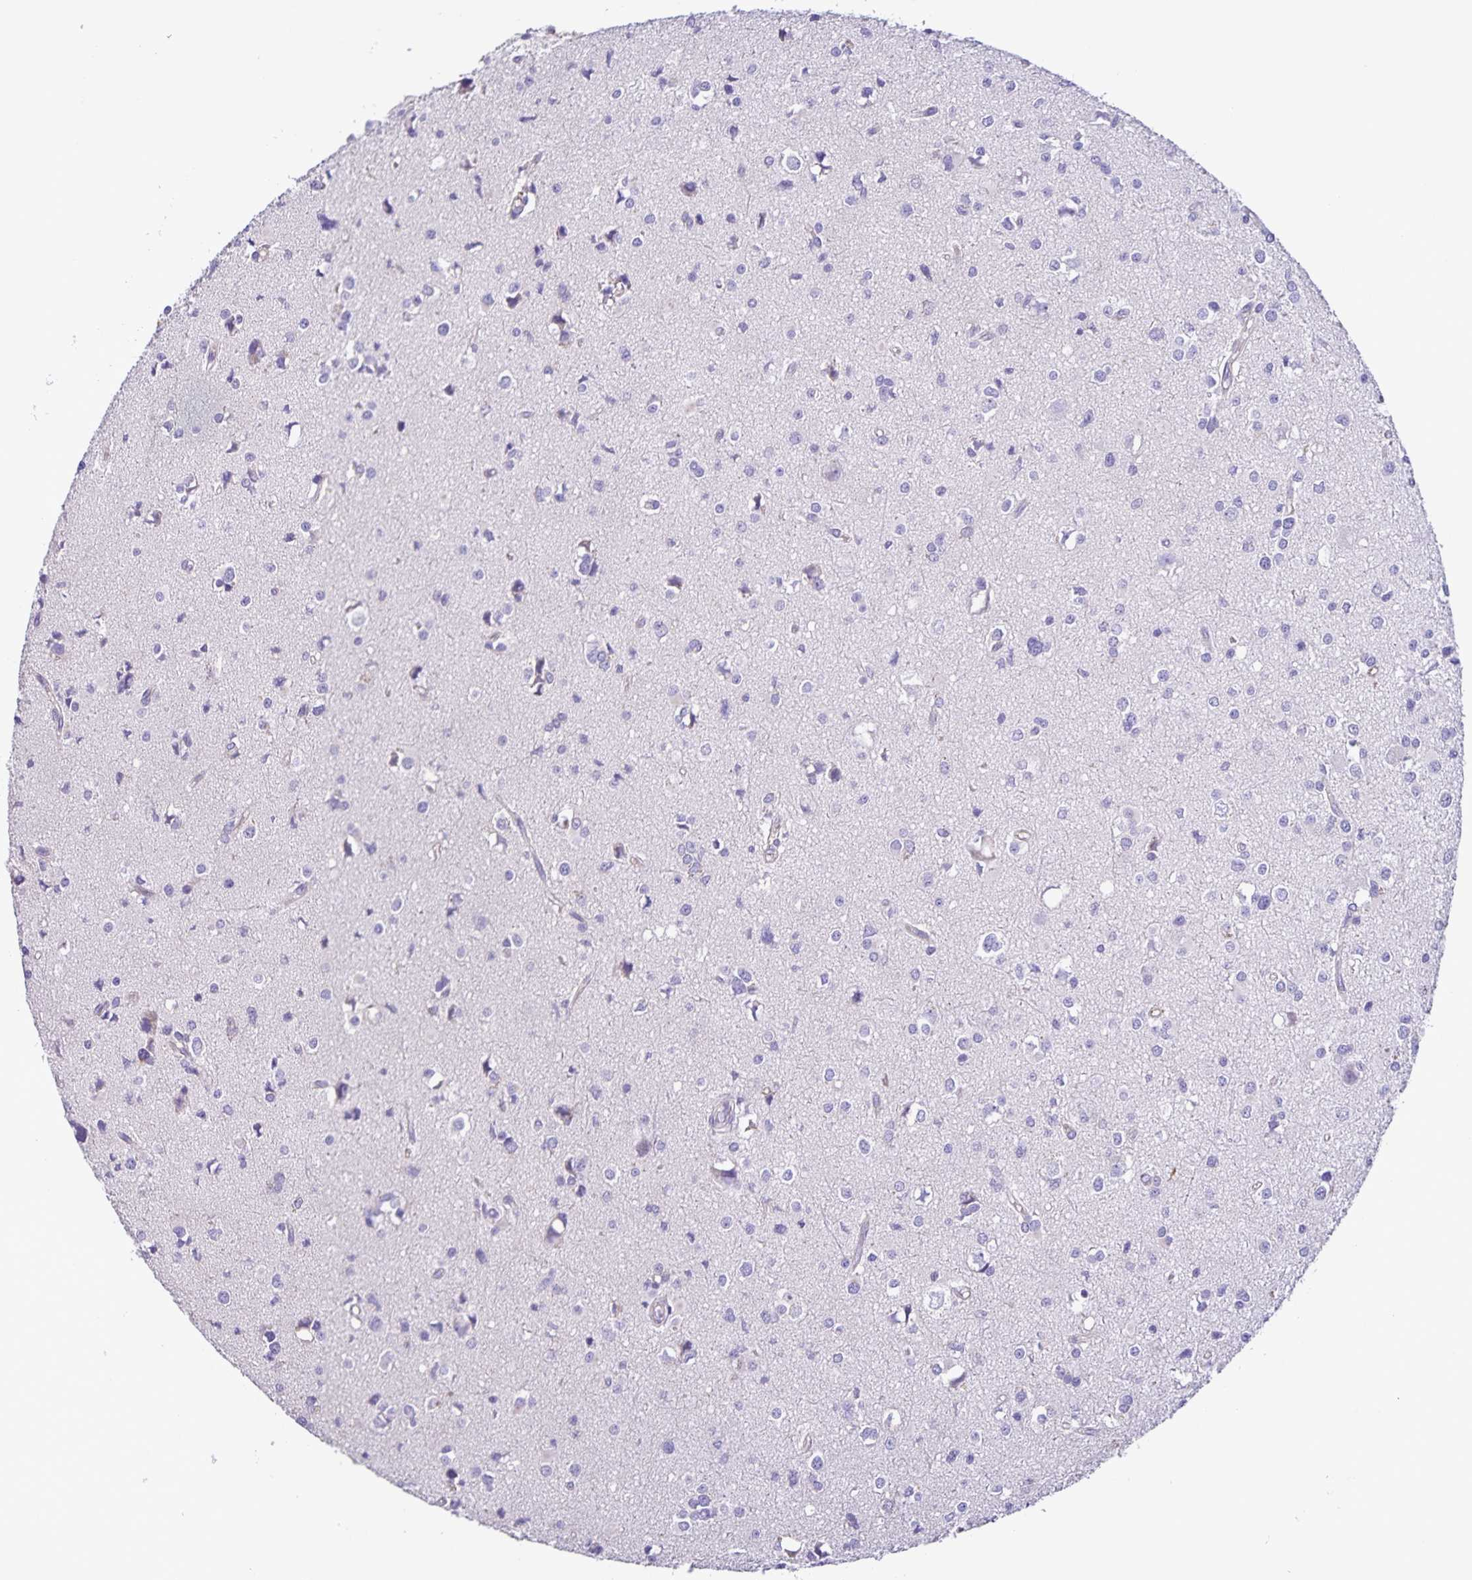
{"staining": {"intensity": "negative", "quantity": "none", "location": "none"}, "tissue": "glioma", "cell_type": "Tumor cells", "image_type": "cancer", "snomed": [{"axis": "morphology", "description": "Glioma, malignant, High grade"}, {"axis": "topography", "description": "Brain"}], "caption": "The photomicrograph shows no staining of tumor cells in malignant glioma (high-grade). The staining was performed using DAB to visualize the protein expression in brown, while the nuclei were stained in blue with hematoxylin (Magnification: 20x).", "gene": "BOLL", "patient": {"sex": "male", "age": 54}}